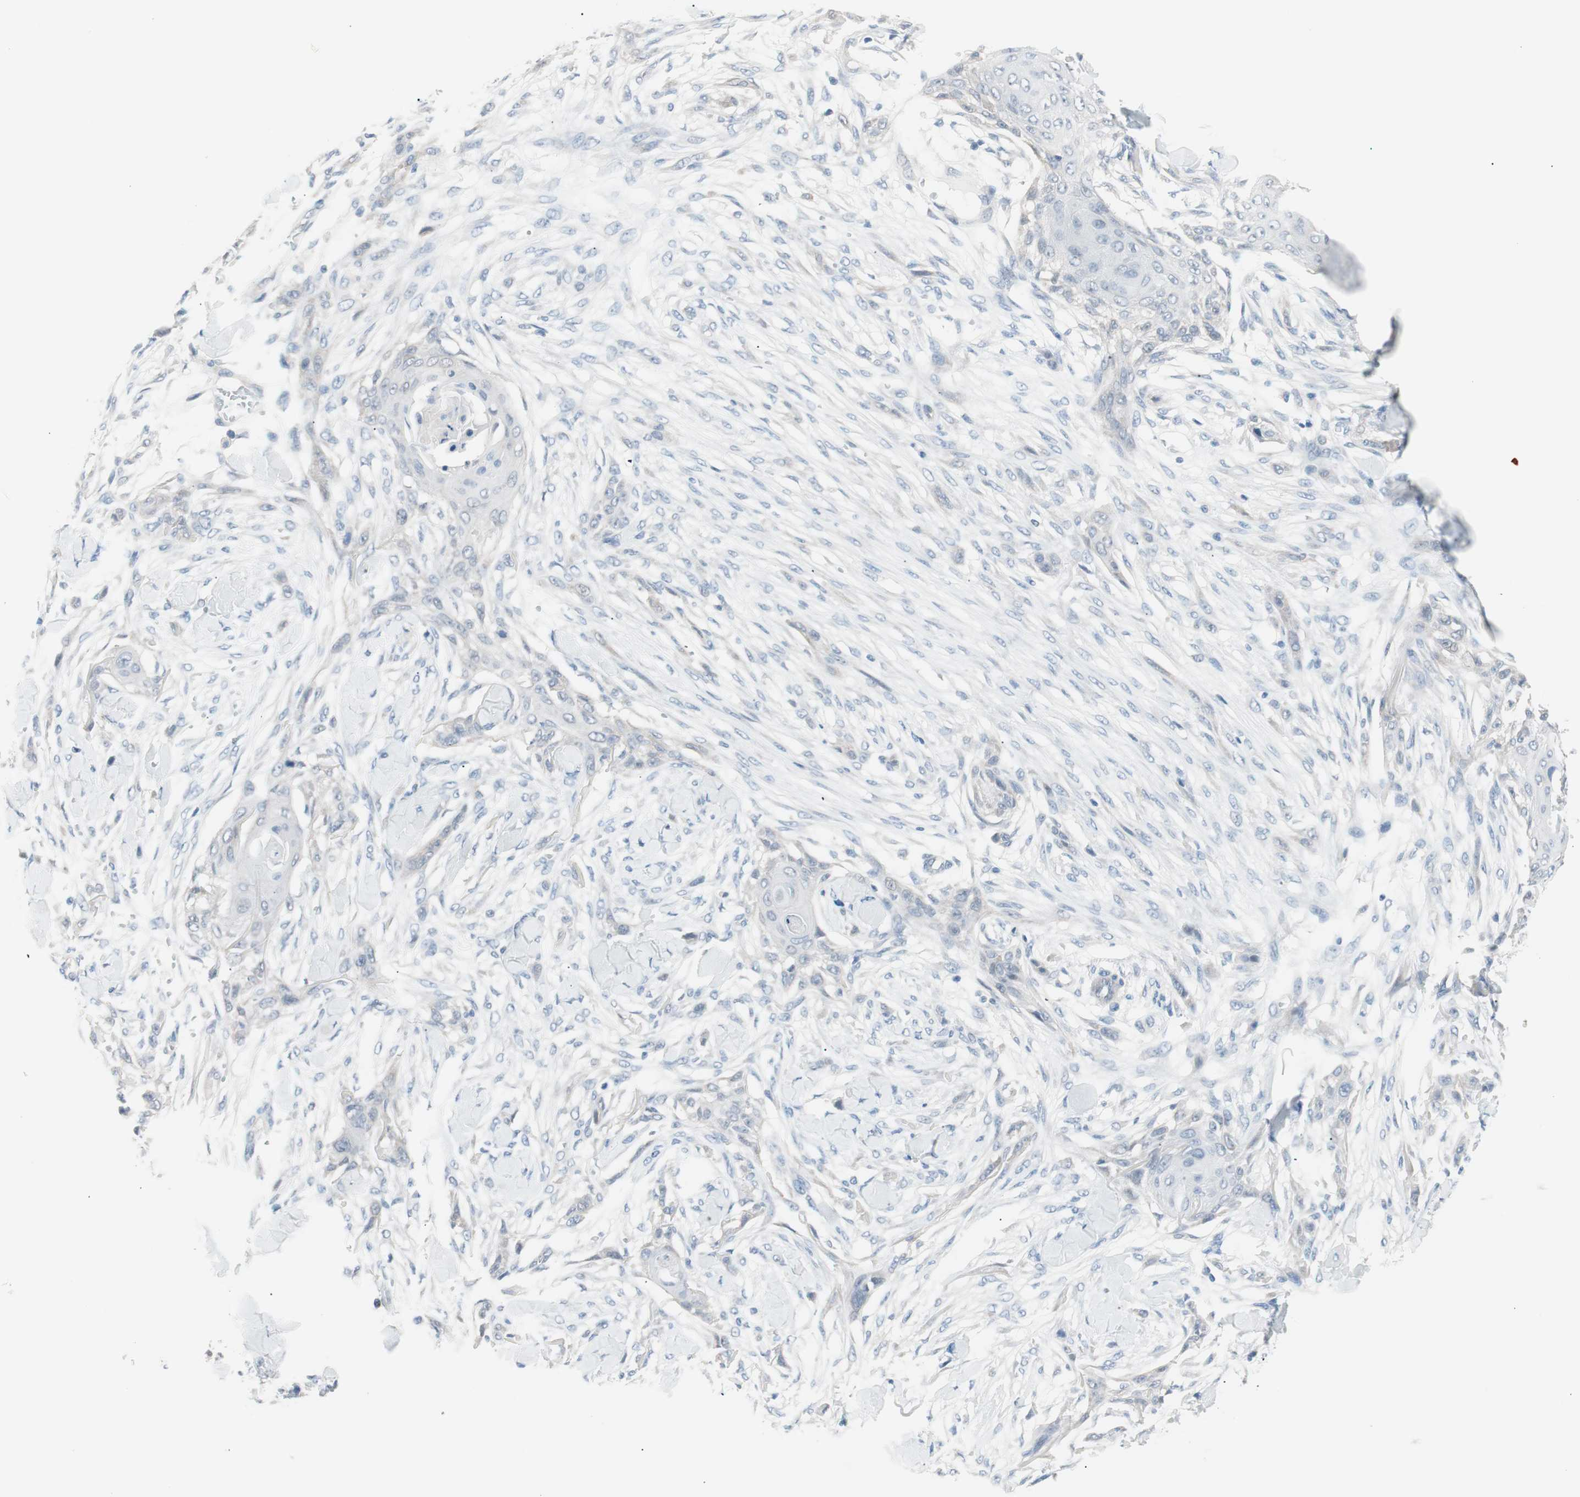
{"staining": {"intensity": "negative", "quantity": "none", "location": "none"}, "tissue": "skin cancer", "cell_type": "Tumor cells", "image_type": "cancer", "snomed": [{"axis": "morphology", "description": "Squamous cell carcinoma, NOS"}, {"axis": "topography", "description": "Skin"}], "caption": "Immunohistochemical staining of squamous cell carcinoma (skin) exhibits no significant staining in tumor cells.", "gene": "VIL1", "patient": {"sex": "female", "age": 59}}